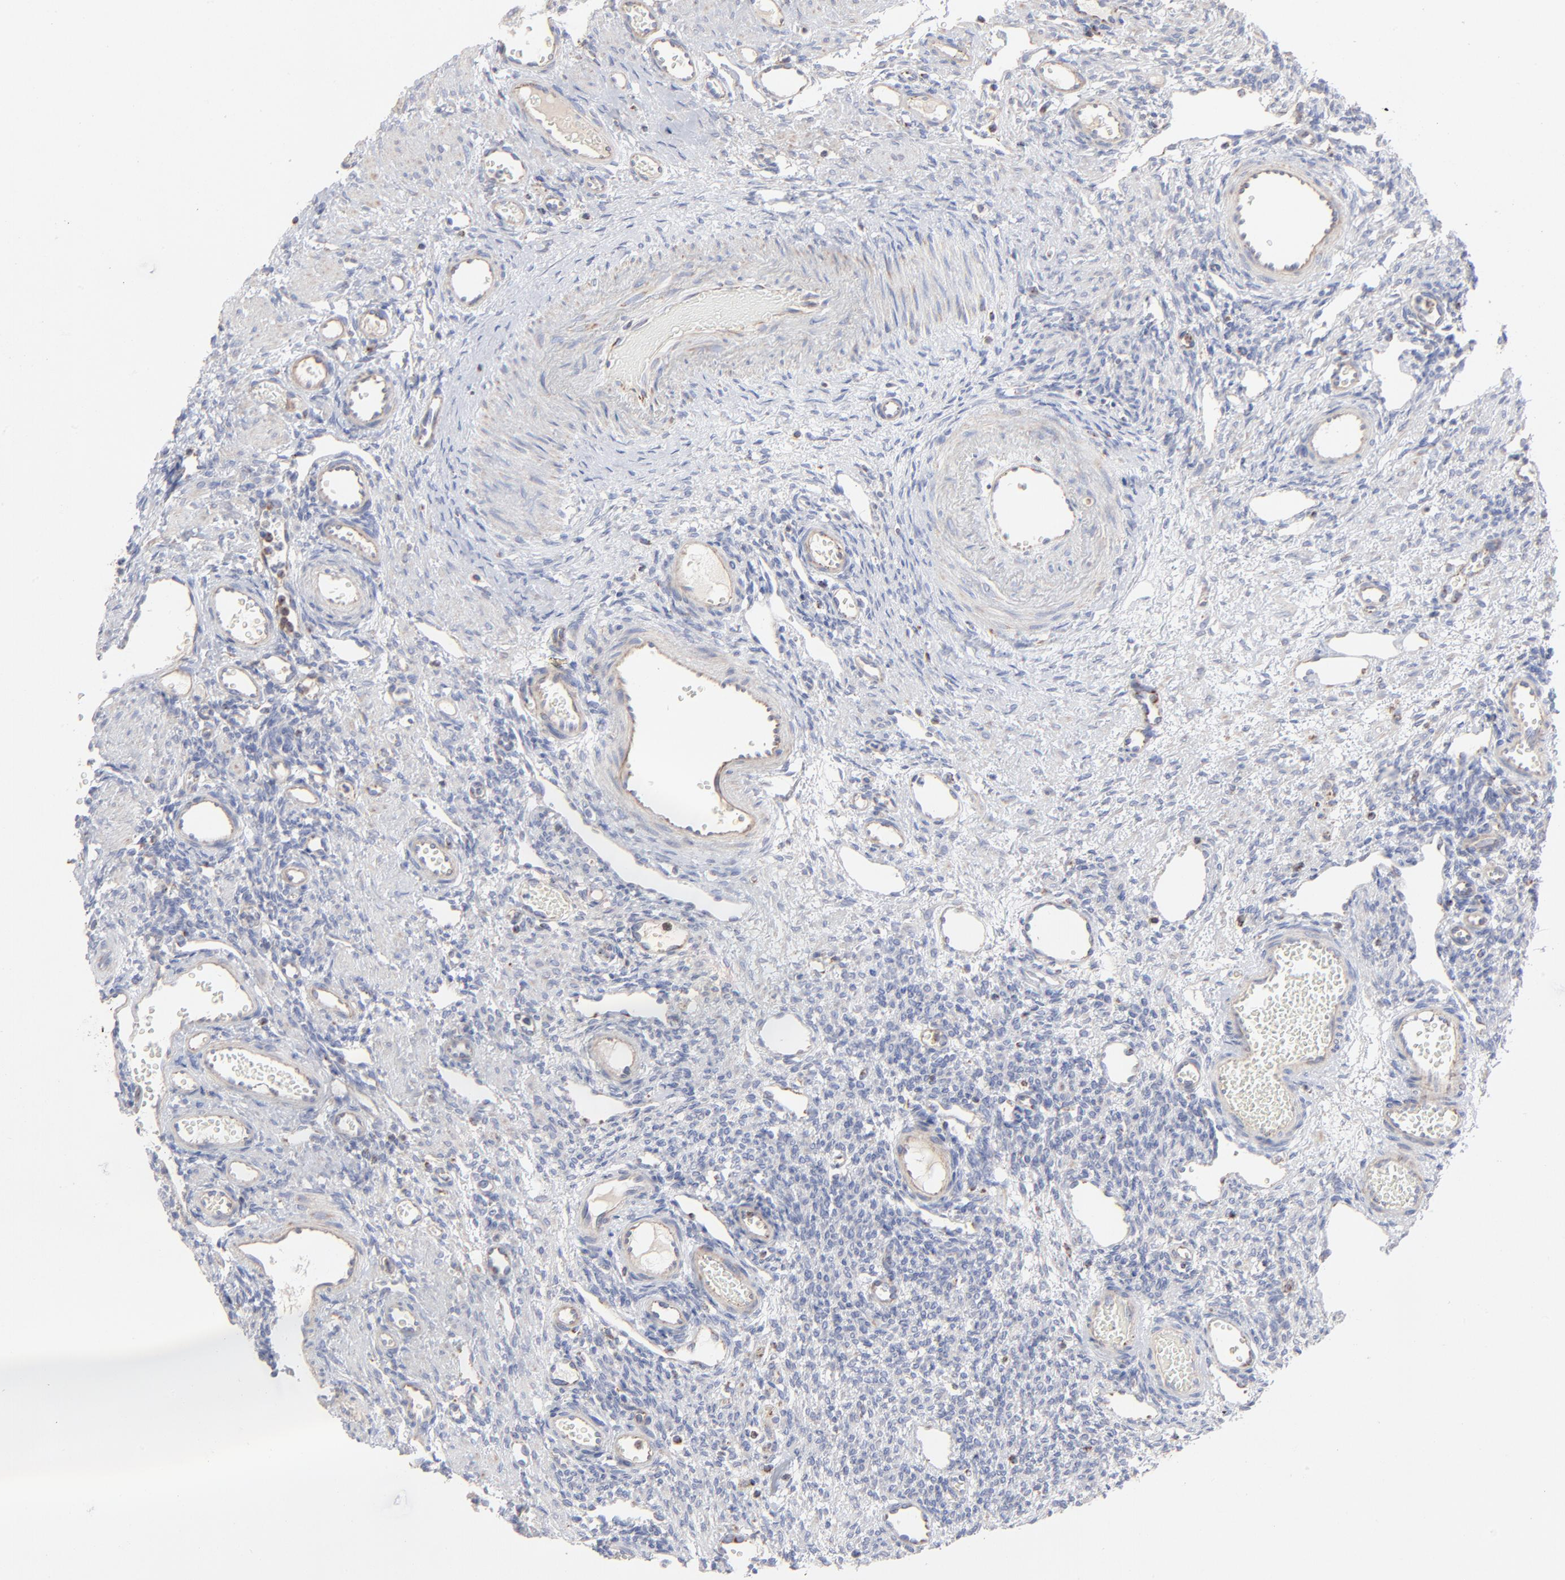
{"staining": {"intensity": "moderate", "quantity": "25%-75%", "location": "cytoplasmic/membranous"}, "tissue": "ovary", "cell_type": "Follicle cells", "image_type": "normal", "snomed": [{"axis": "morphology", "description": "Normal tissue, NOS"}, {"axis": "topography", "description": "Ovary"}], "caption": "Protein expression analysis of normal ovary demonstrates moderate cytoplasmic/membranous positivity in approximately 25%-75% of follicle cells. The staining was performed using DAB (3,3'-diaminobenzidine) to visualize the protein expression in brown, while the nuclei were stained in blue with hematoxylin (Magnification: 20x).", "gene": "ASB3", "patient": {"sex": "female", "age": 33}}